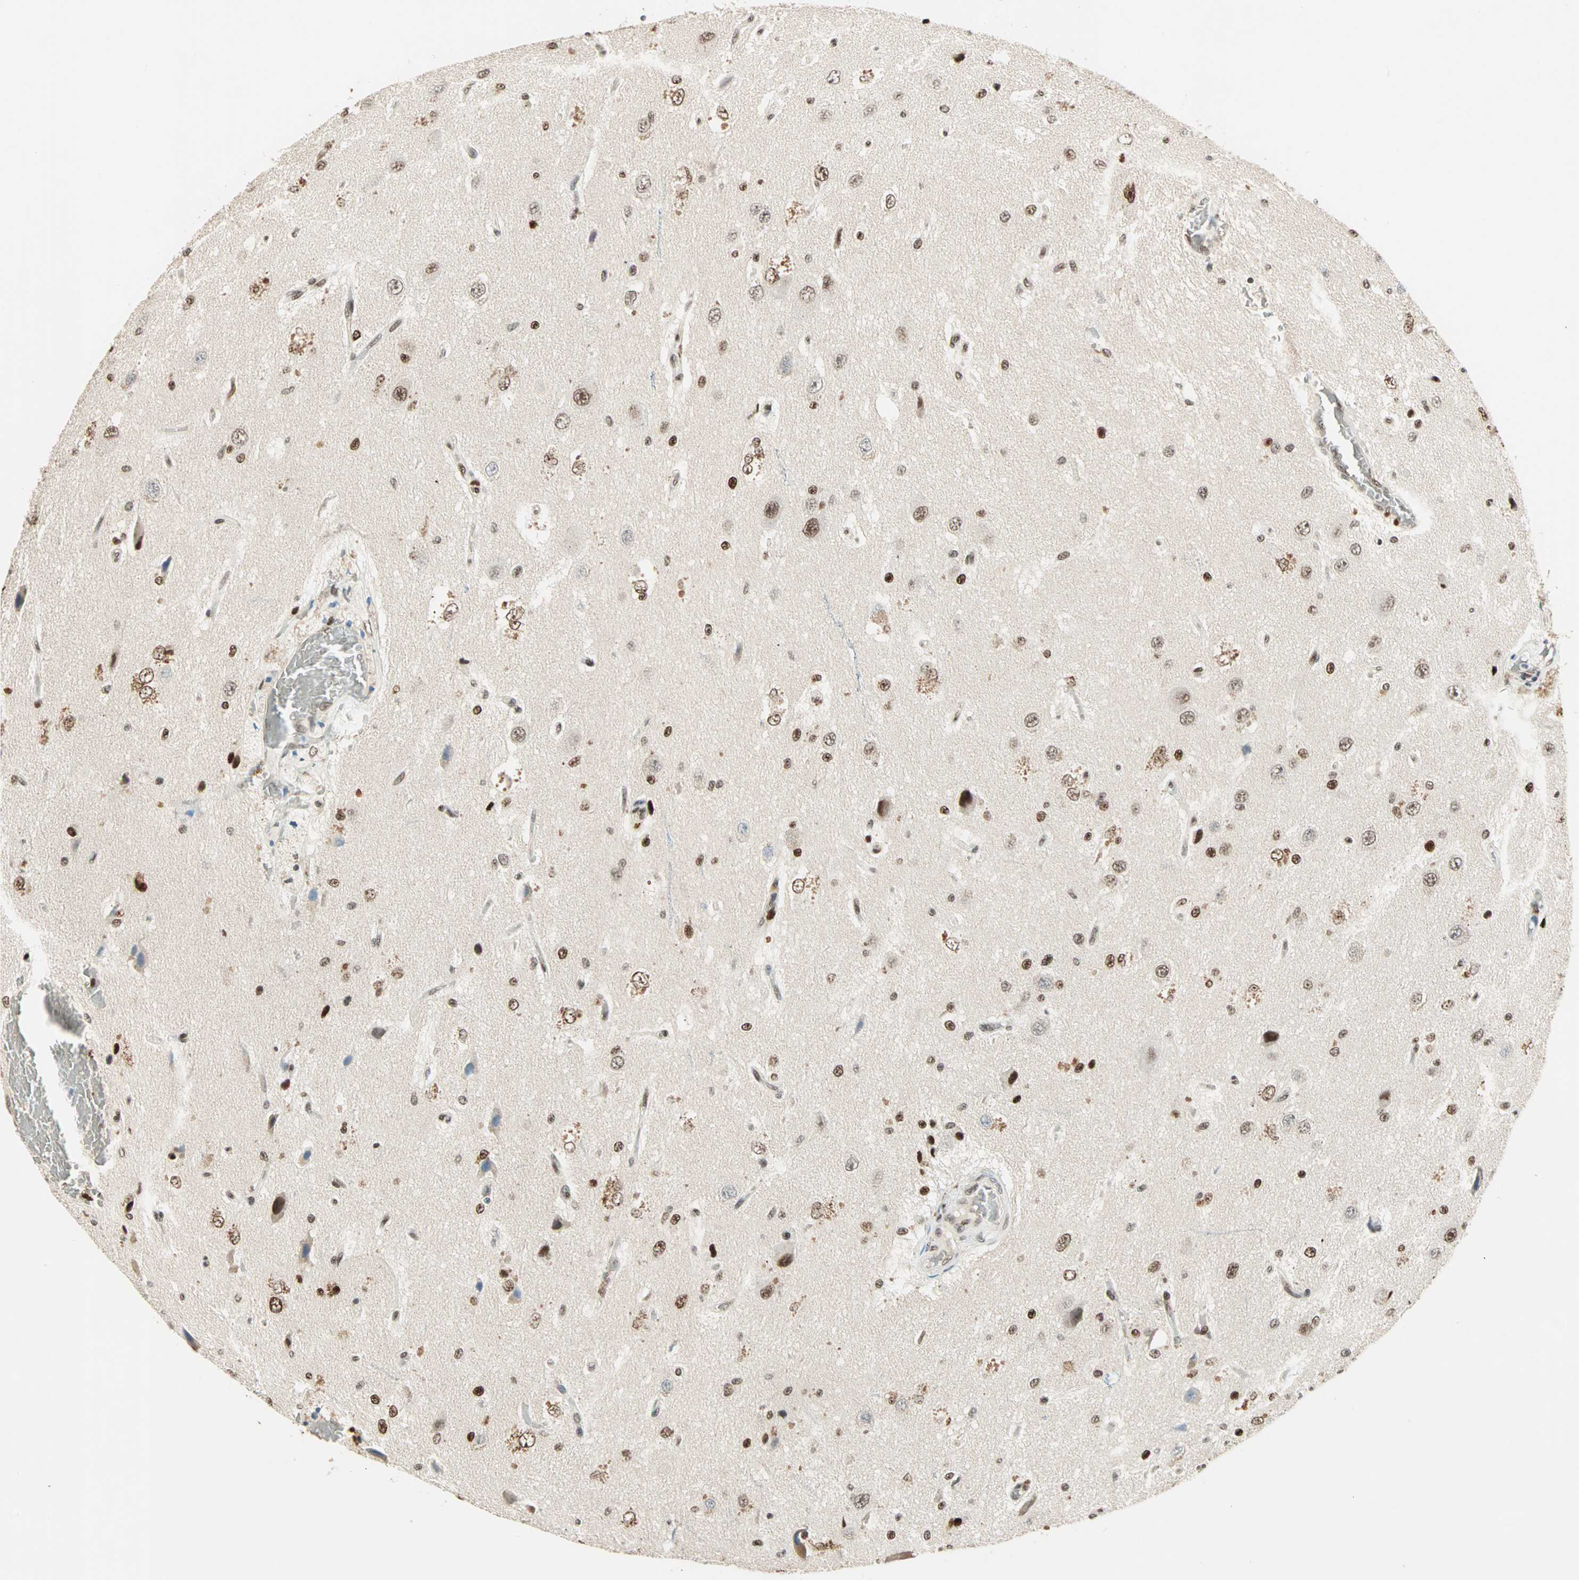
{"staining": {"intensity": "moderate", "quantity": ">75%", "location": "nuclear"}, "tissue": "glioma", "cell_type": "Tumor cells", "image_type": "cancer", "snomed": [{"axis": "morphology", "description": "Glioma, malignant, High grade"}, {"axis": "topography", "description": "pancreas cauda"}], "caption": "Glioma tissue shows moderate nuclear positivity in approximately >75% of tumor cells", "gene": "MDC1", "patient": {"sex": "male", "age": 60}}